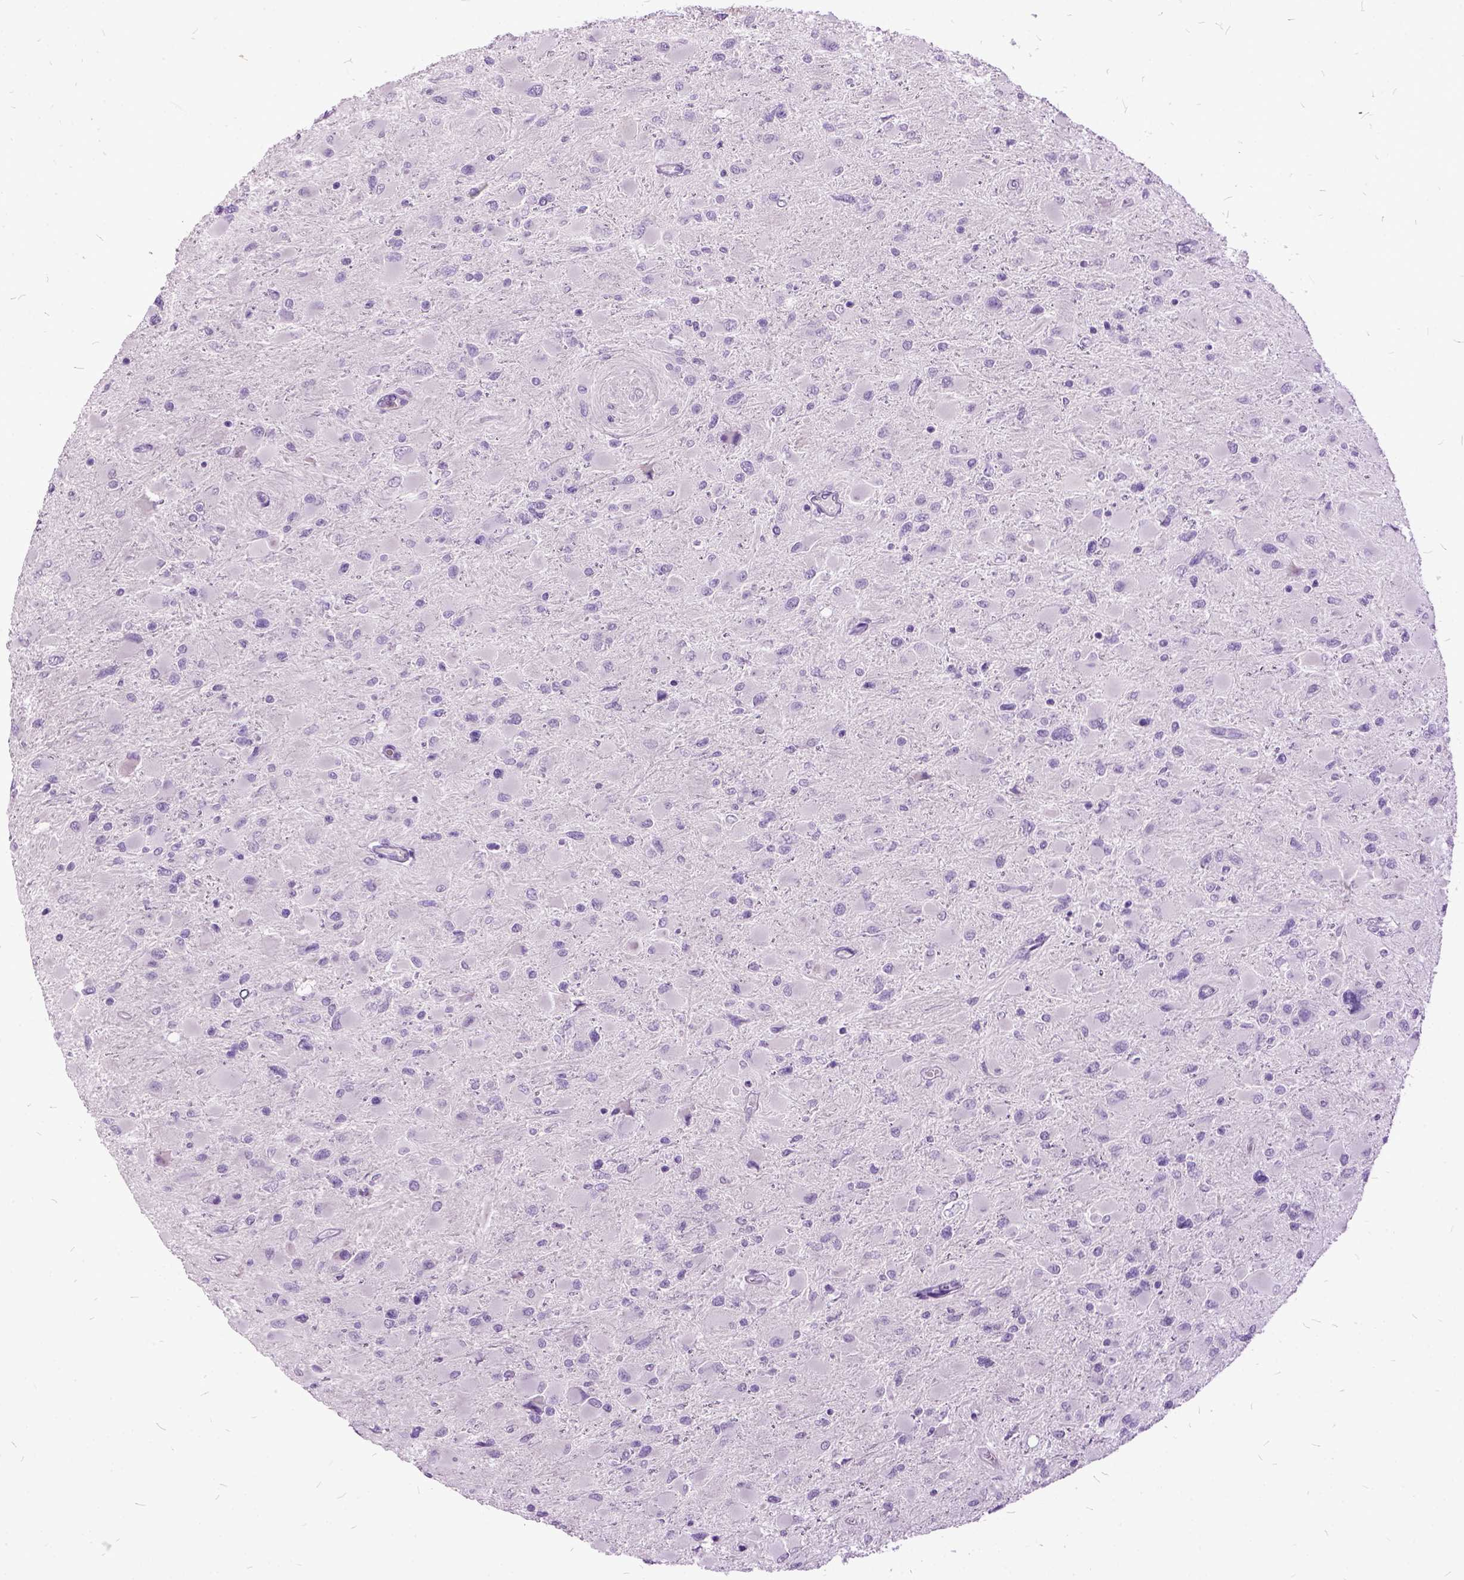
{"staining": {"intensity": "negative", "quantity": "none", "location": "none"}, "tissue": "glioma", "cell_type": "Tumor cells", "image_type": "cancer", "snomed": [{"axis": "morphology", "description": "Glioma, malignant, High grade"}, {"axis": "topography", "description": "Cerebral cortex"}], "caption": "Immunohistochemistry of glioma demonstrates no staining in tumor cells.", "gene": "MME", "patient": {"sex": "female", "age": 36}}